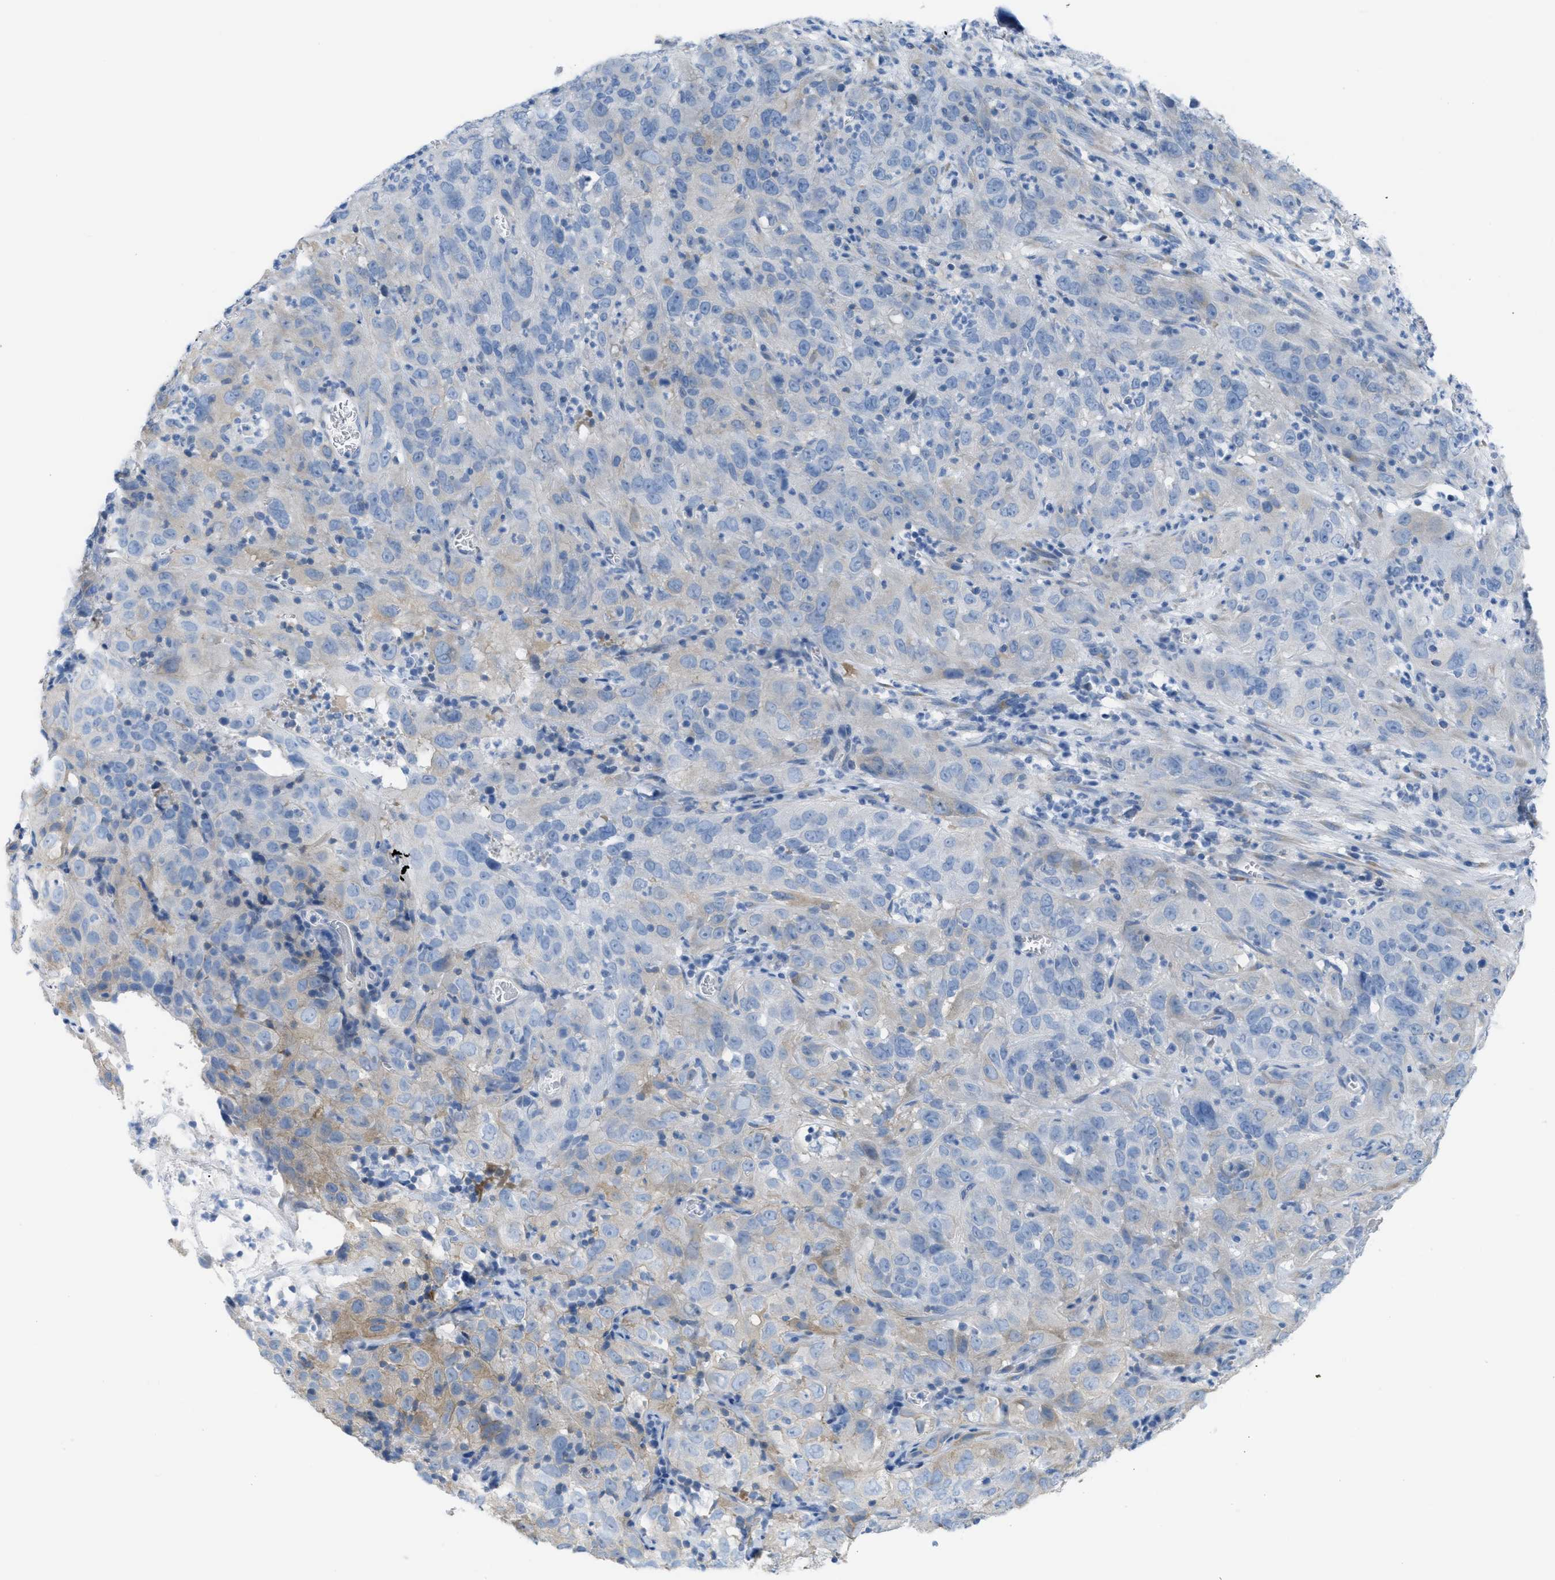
{"staining": {"intensity": "weak", "quantity": "<25%", "location": "cytoplasmic/membranous"}, "tissue": "cervical cancer", "cell_type": "Tumor cells", "image_type": "cancer", "snomed": [{"axis": "morphology", "description": "Squamous cell carcinoma, NOS"}, {"axis": "topography", "description": "Cervix"}], "caption": "Immunohistochemical staining of human cervical cancer (squamous cell carcinoma) exhibits no significant positivity in tumor cells. (Brightfield microscopy of DAB (3,3'-diaminobenzidine) immunohistochemistry (IHC) at high magnification).", "gene": "ASGR1", "patient": {"sex": "female", "age": 32}}